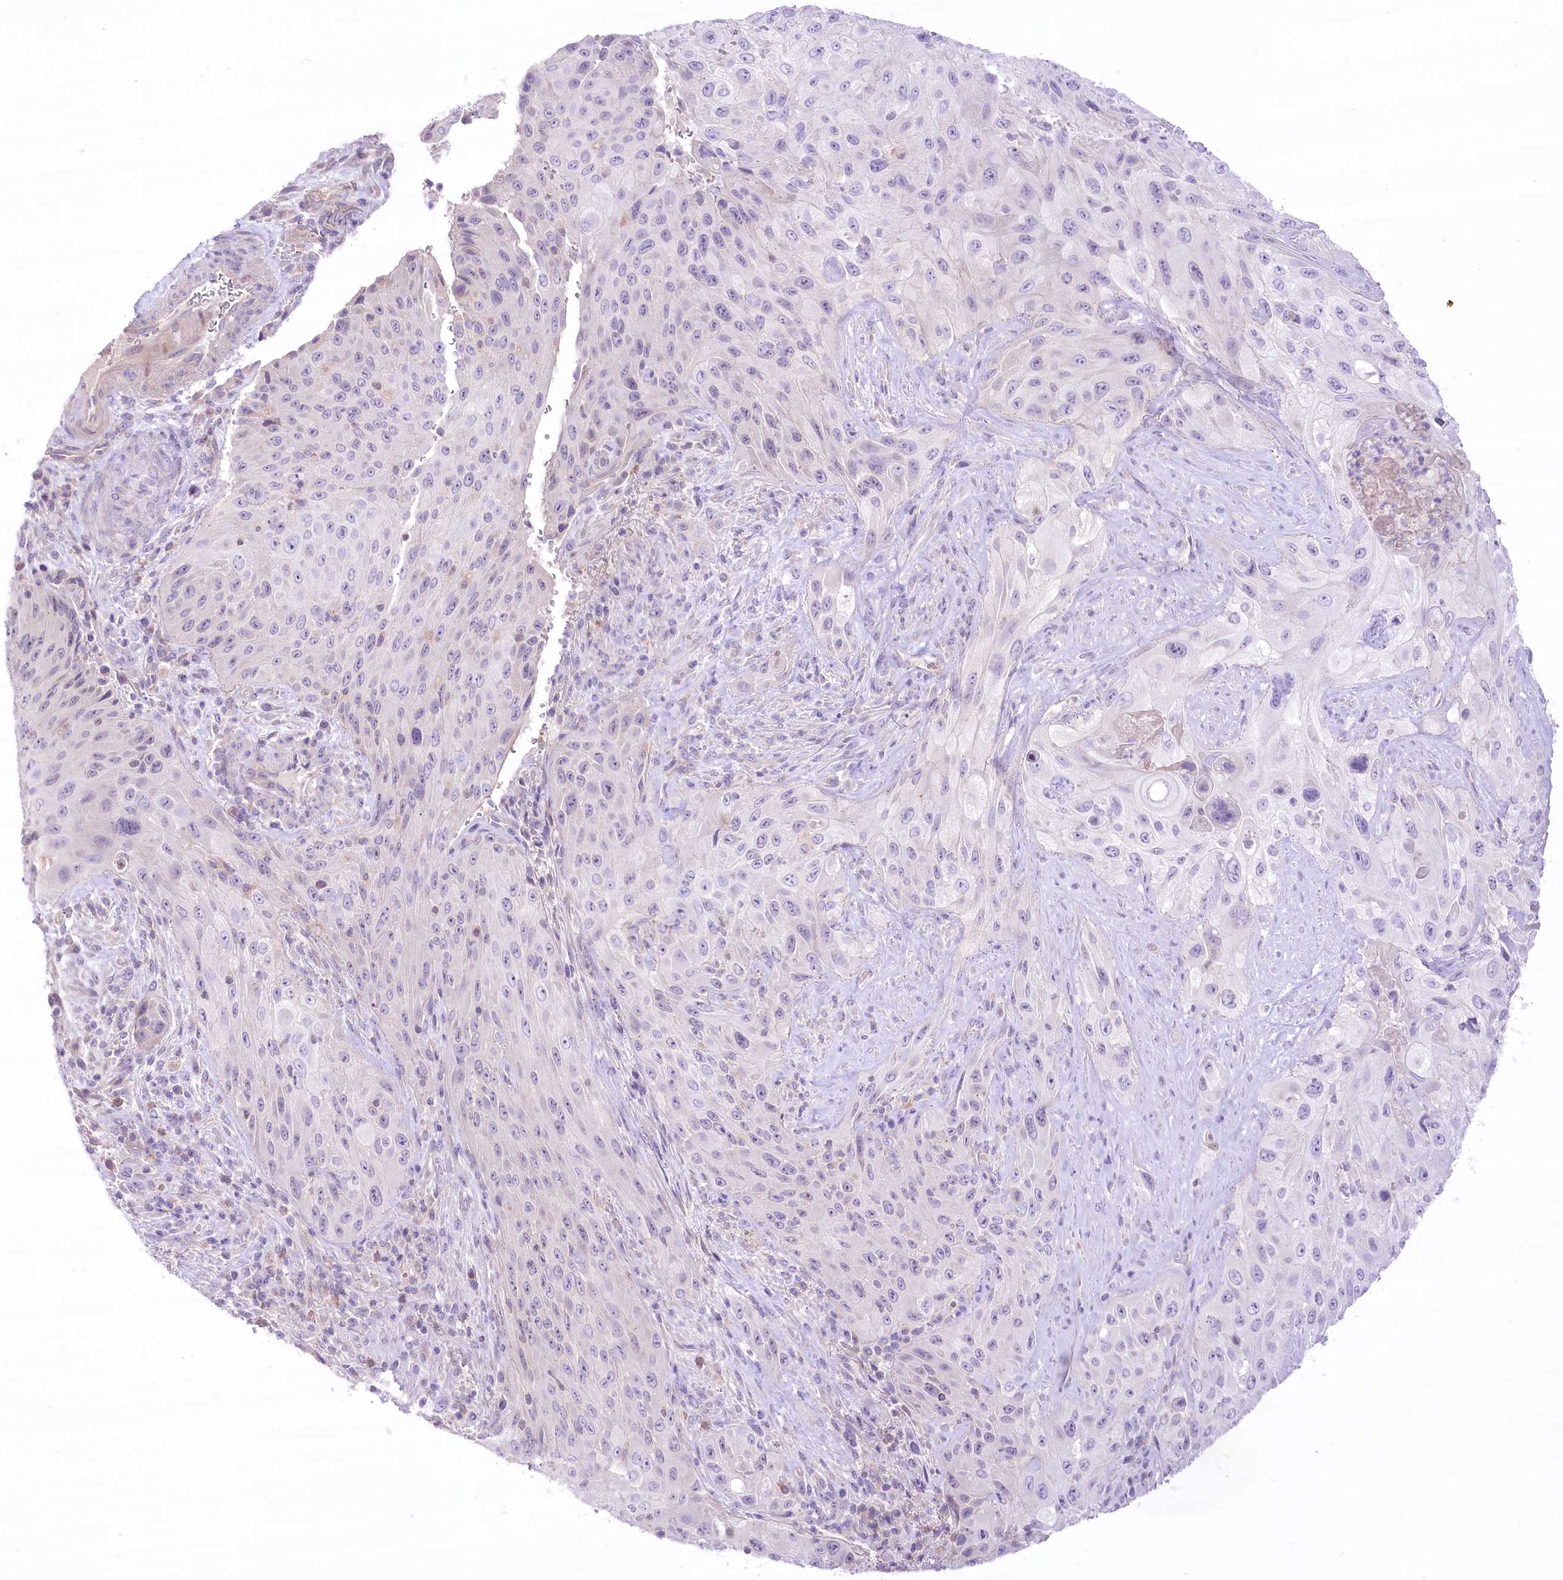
{"staining": {"intensity": "negative", "quantity": "none", "location": "none"}, "tissue": "cervical cancer", "cell_type": "Tumor cells", "image_type": "cancer", "snomed": [{"axis": "morphology", "description": "Squamous cell carcinoma, NOS"}, {"axis": "topography", "description": "Cervix"}], "caption": "IHC micrograph of human cervical cancer (squamous cell carcinoma) stained for a protein (brown), which demonstrates no expression in tumor cells.", "gene": "HELT", "patient": {"sex": "female", "age": 42}}